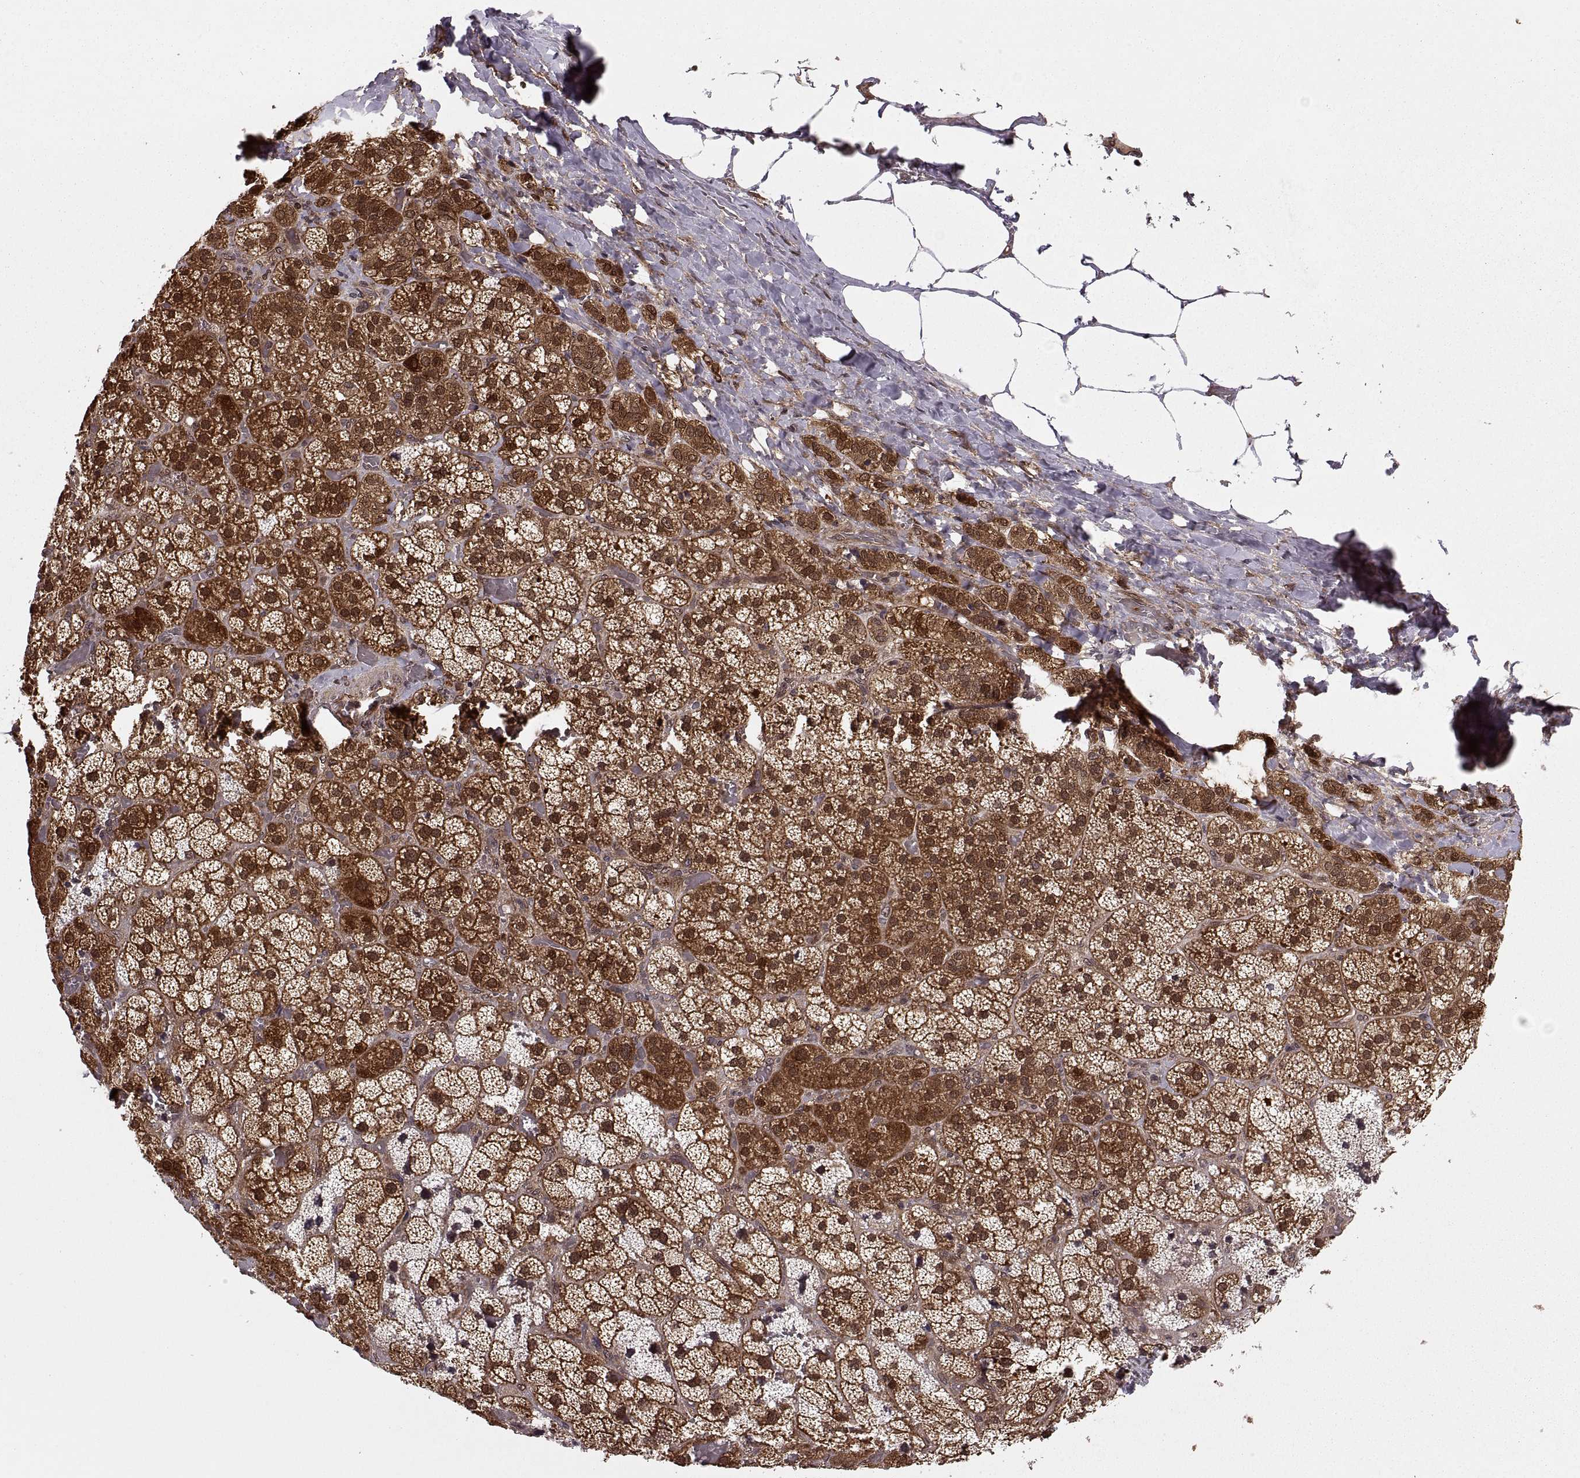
{"staining": {"intensity": "strong", "quantity": ">75%", "location": "cytoplasmic/membranous,nuclear"}, "tissue": "adrenal gland", "cell_type": "Glandular cells", "image_type": "normal", "snomed": [{"axis": "morphology", "description": "Normal tissue, NOS"}, {"axis": "topography", "description": "Adrenal gland"}], "caption": "IHC micrograph of benign adrenal gland: human adrenal gland stained using IHC exhibits high levels of strong protein expression localized specifically in the cytoplasmic/membranous,nuclear of glandular cells, appearing as a cytoplasmic/membranous,nuclear brown color.", "gene": "DEDD", "patient": {"sex": "male", "age": 57}}